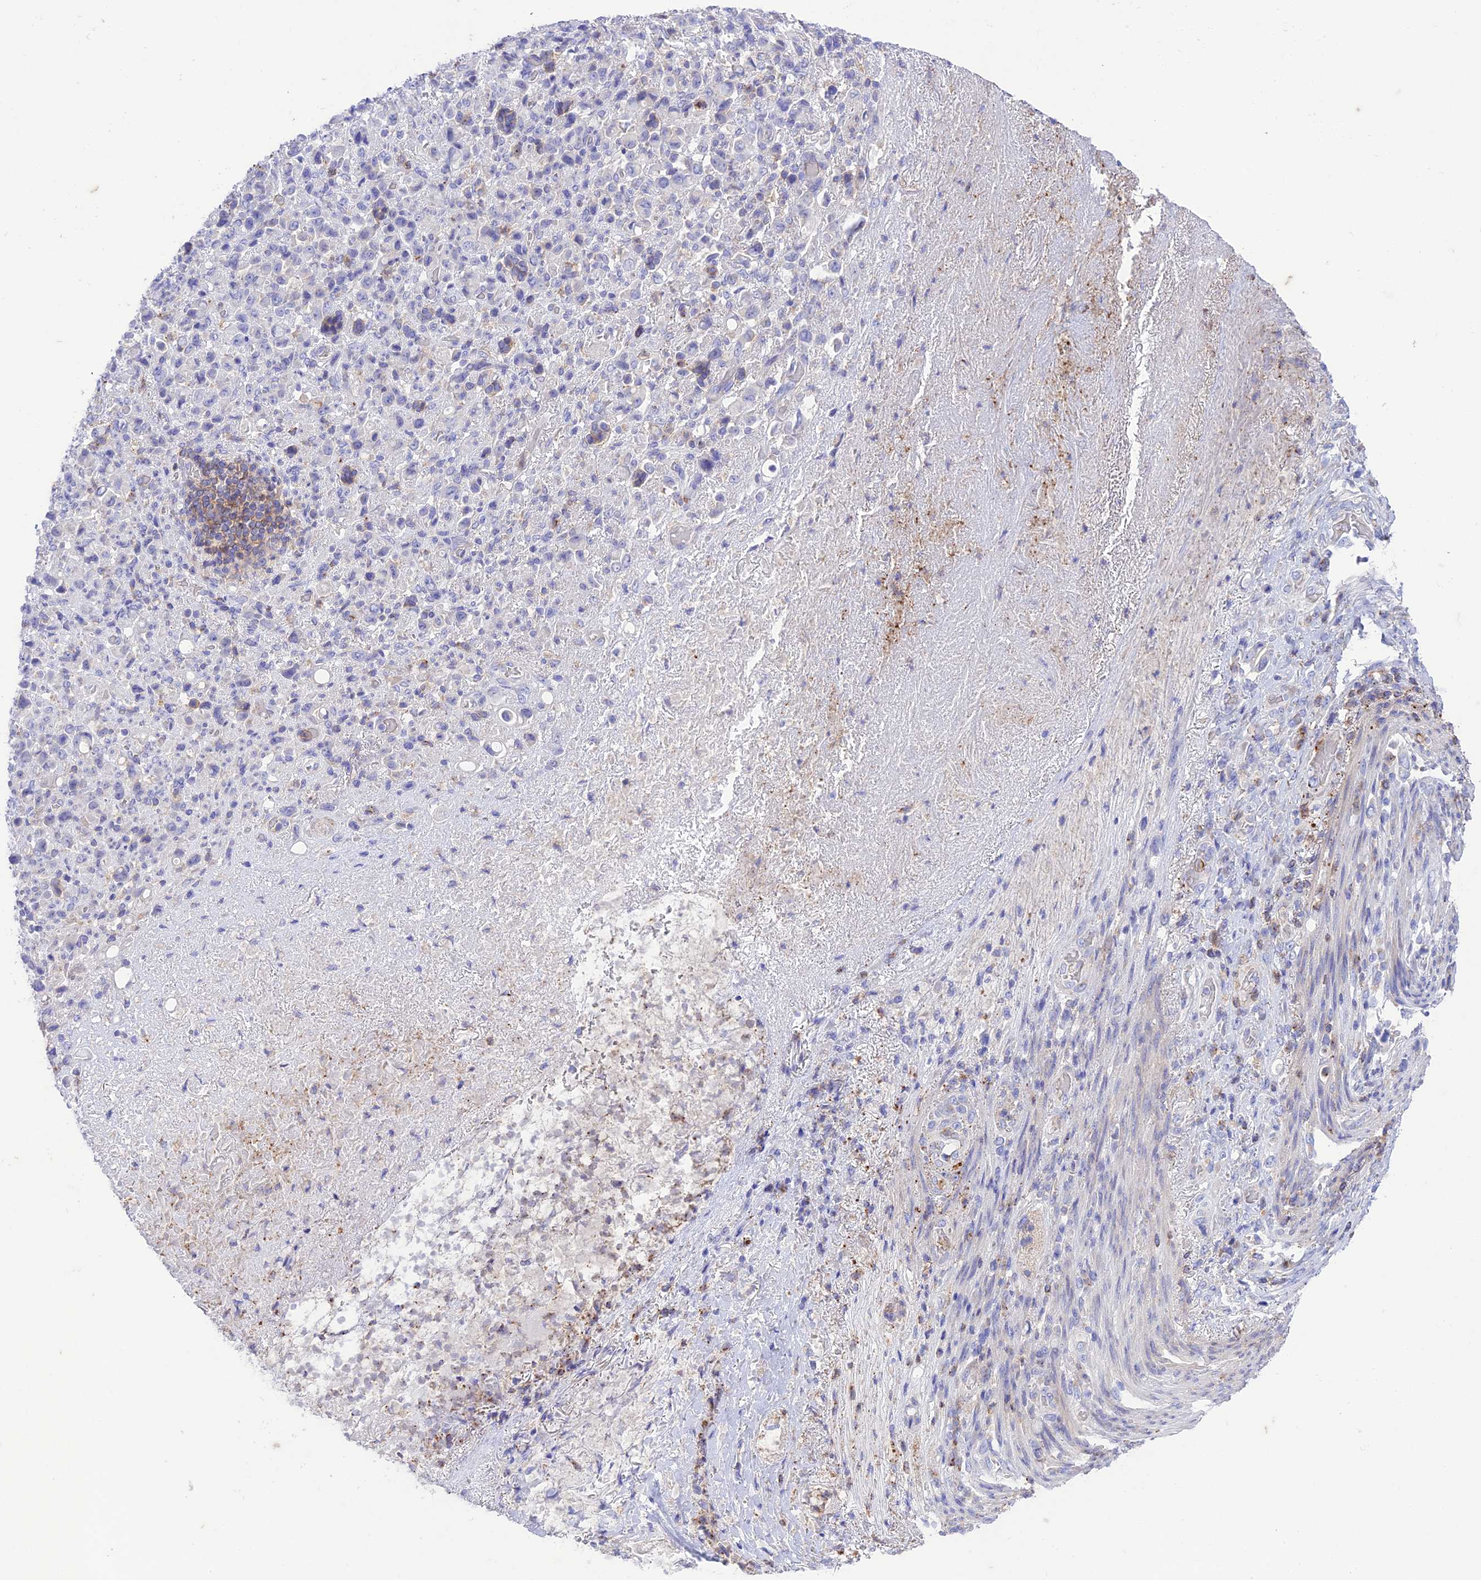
{"staining": {"intensity": "negative", "quantity": "none", "location": "none"}, "tissue": "stomach cancer", "cell_type": "Tumor cells", "image_type": "cancer", "snomed": [{"axis": "morphology", "description": "Normal tissue, NOS"}, {"axis": "morphology", "description": "Adenocarcinoma, NOS"}, {"axis": "topography", "description": "Stomach"}], "caption": "Tumor cells show no significant staining in adenocarcinoma (stomach).", "gene": "CHSY3", "patient": {"sex": "female", "age": 79}}